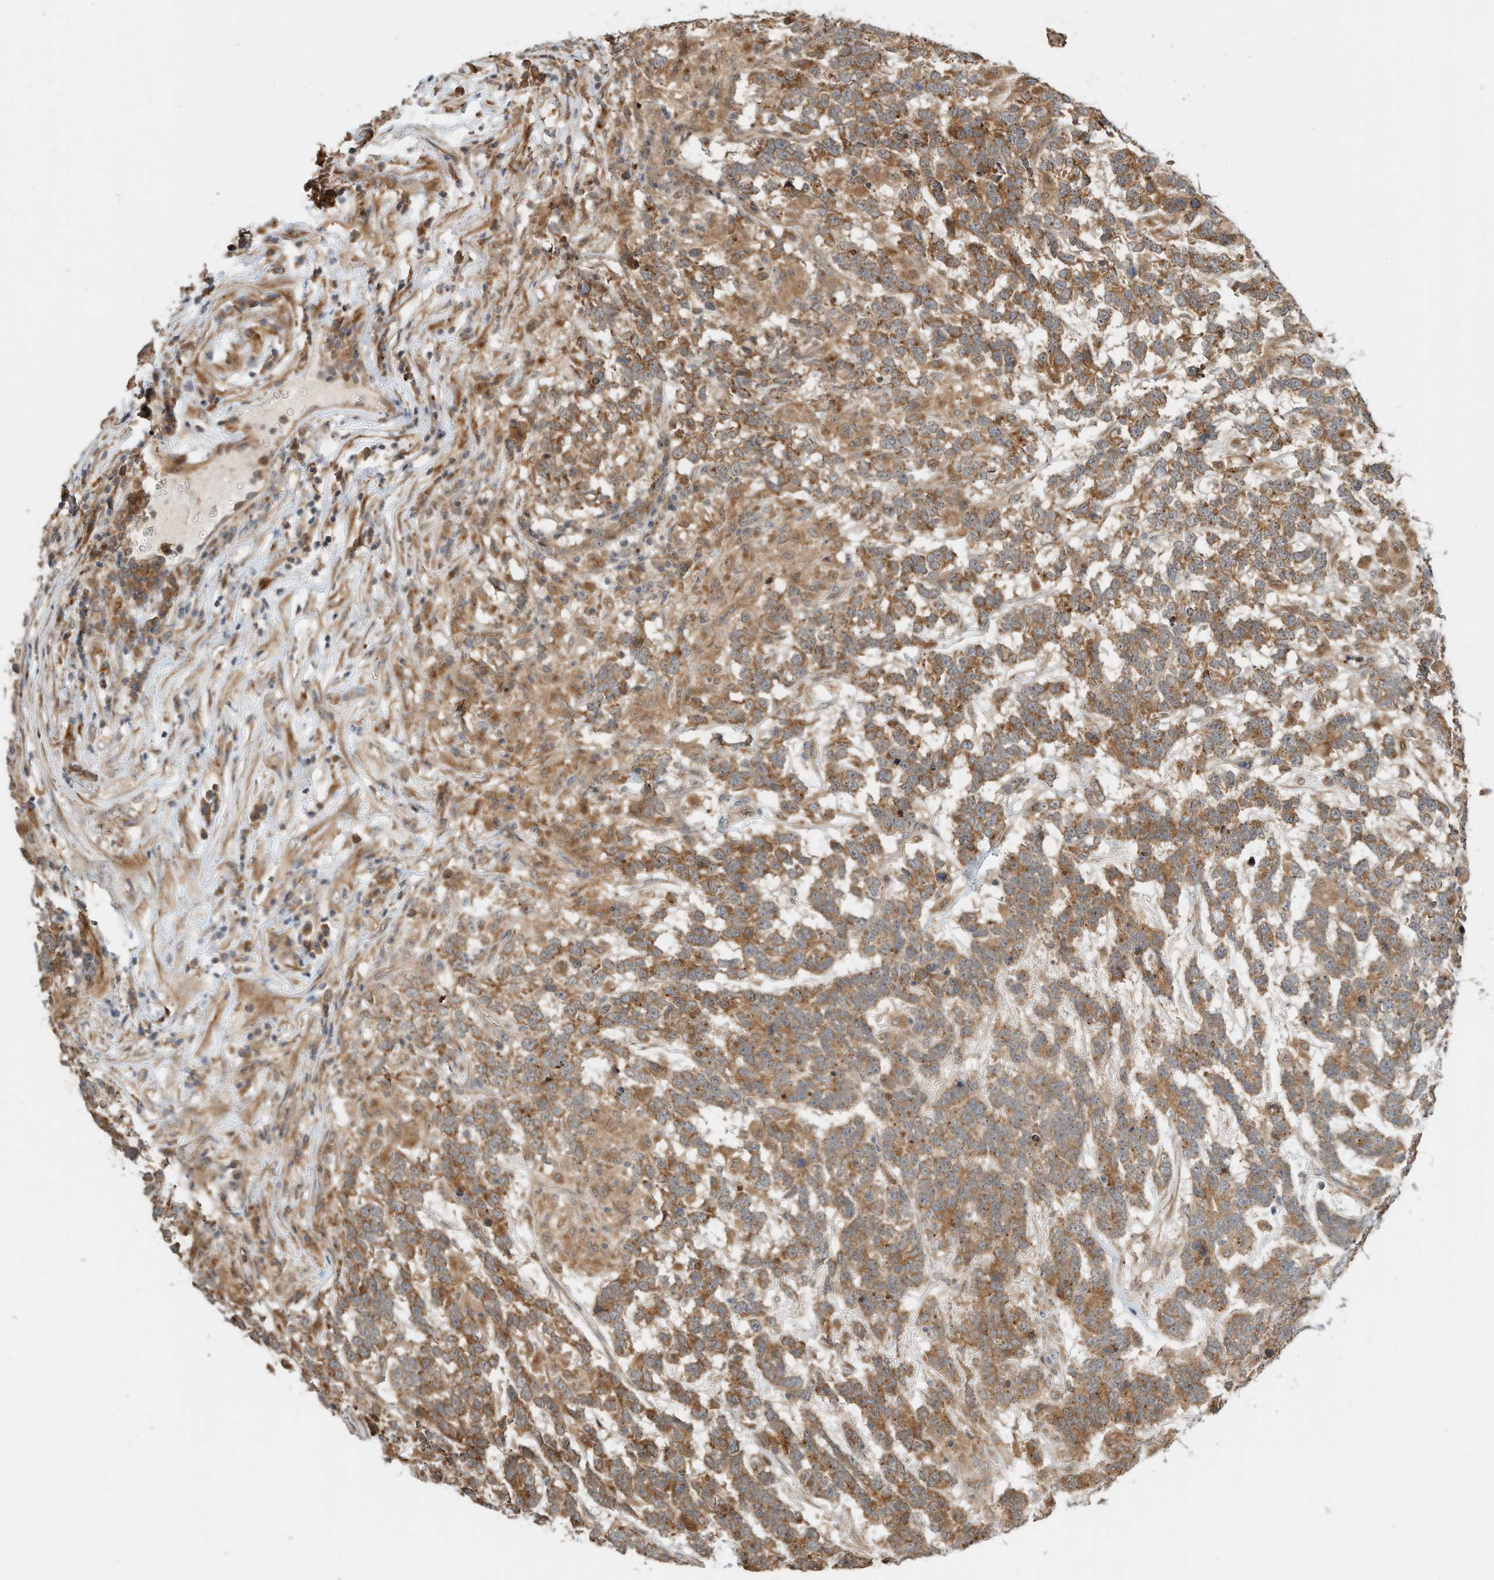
{"staining": {"intensity": "moderate", "quantity": ">75%", "location": "cytoplasmic/membranous"}, "tissue": "testis cancer", "cell_type": "Tumor cells", "image_type": "cancer", "snomed": [{"axis": "morphology", "description": "Carcinoma, Embryonal, NOS"}, {"axis": "topography", "description": "Testis"}], "caption": "This micrograph reveals immunohistochemistry (IHC) staining of human testis embryonal carcinoma, with medium moderate cytoplasmic/membranous positivity in about >75% of tumor cells.", "gene": "CPAMD8", "patient": {"sex": "male", "age": 26}}